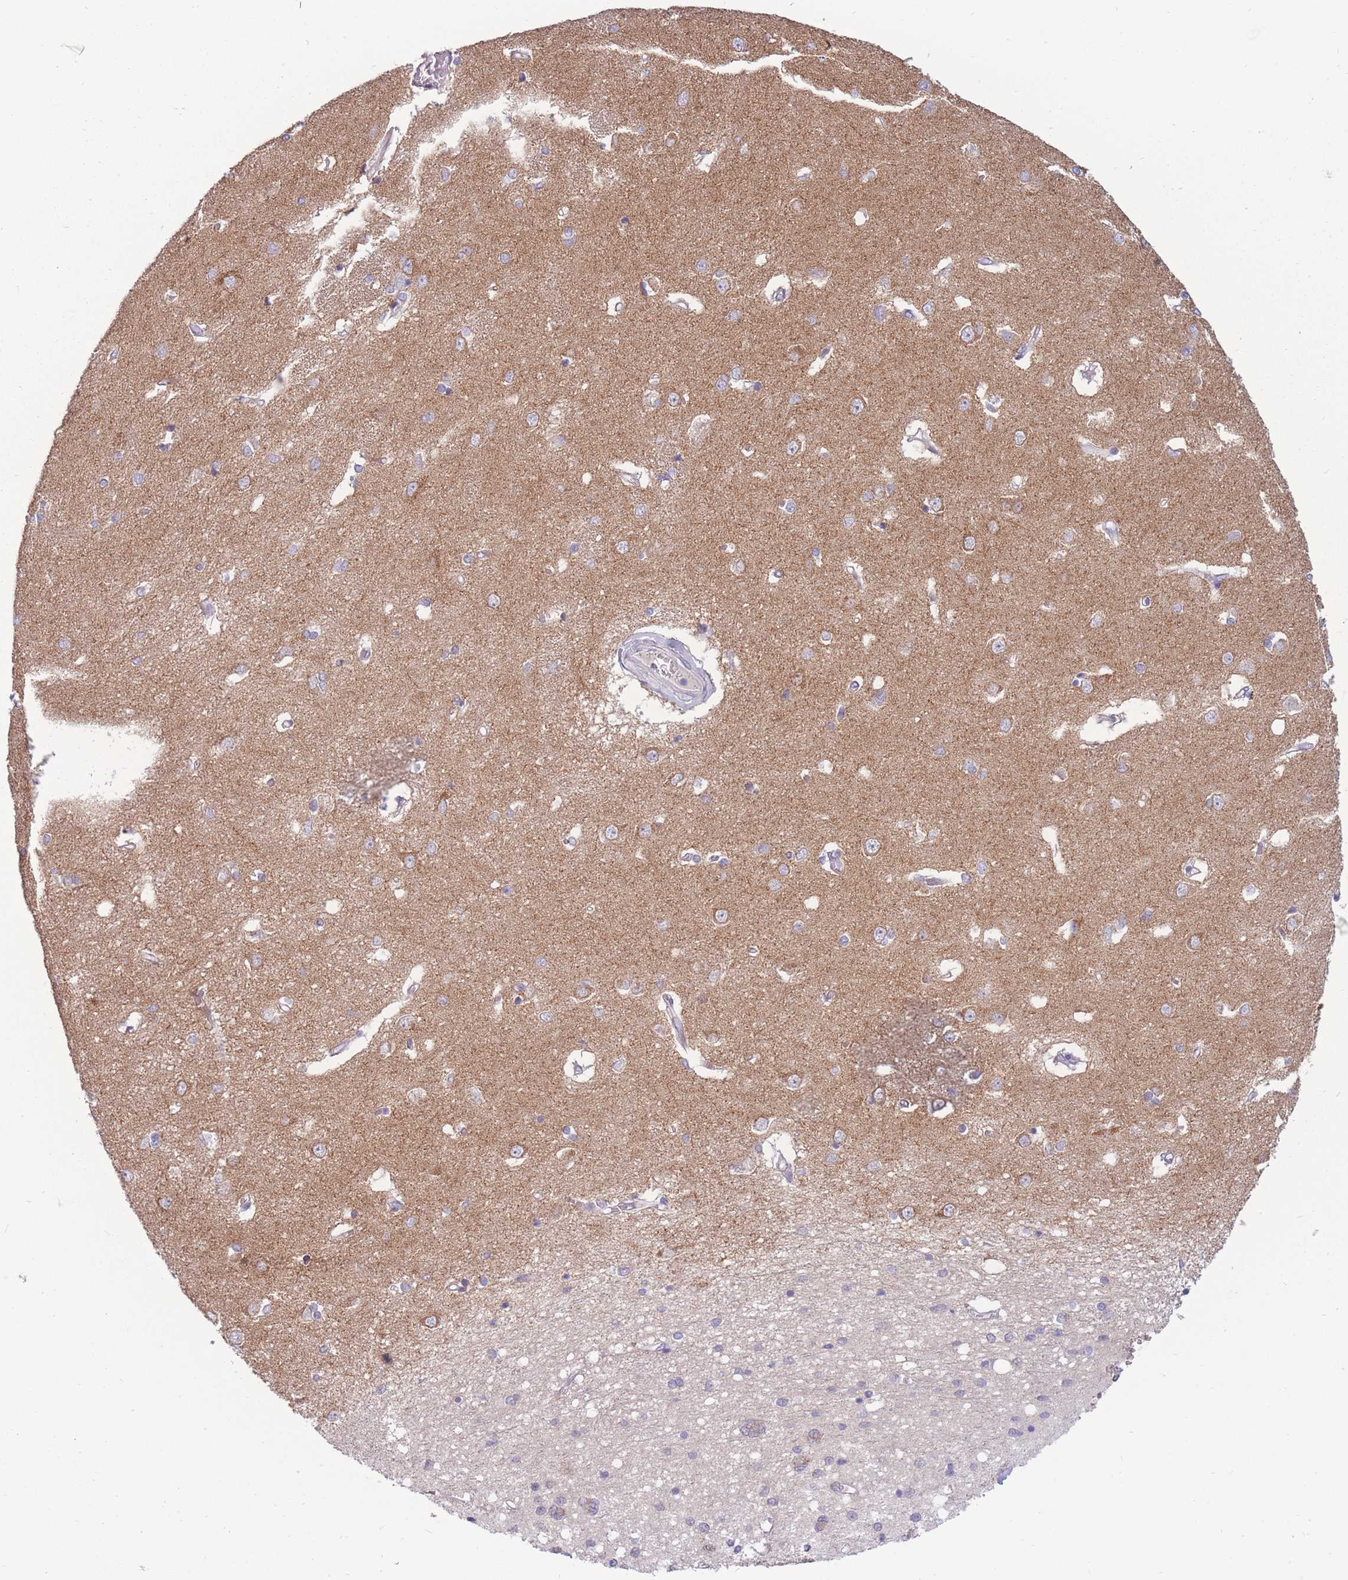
{"staining": {"intensity": "negative", "quantity": "none", "location": "none"}, "tissue": "caudate", "cell_type": "Glial cells", "image_type": "normal", "snomed": [{"axis": "morphology", "description": "Normal tissue, NOS"}, {"axis": "topography", "description": "Lateral ventricle wall"}], "caption": "Immunohistochemistry image of benign caudate: human caudate stained with DAB exhibits no significant protein positivity in glial cells.", "gene": "PDE4A", "patient": {"sex": "male", "age": 37}}